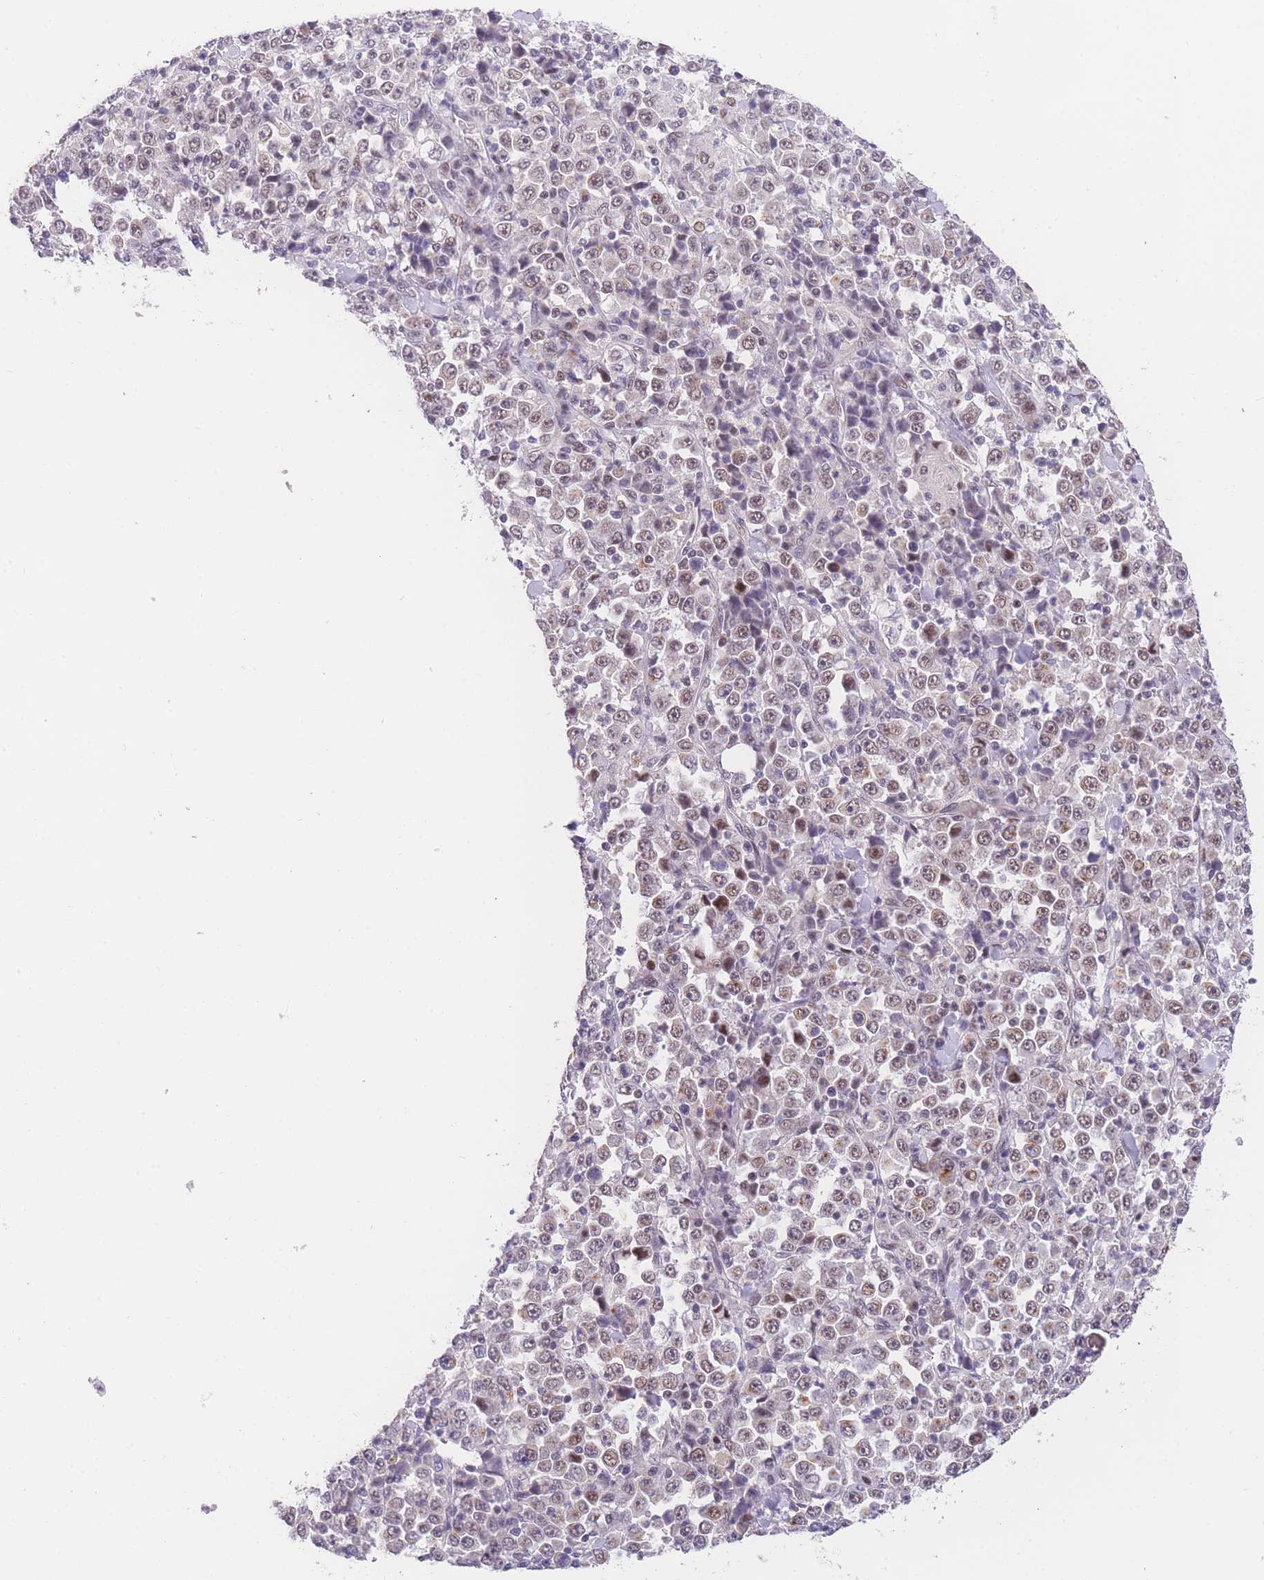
{"staining": {"intensity": "weak", "quantity": ">75%", "location": "nuclear"}, "tissue": "stomach cancer", "cell_type": "Tumor cells", "image_type": "cancer", "snomed": [{"axis": "morphology", "description": "Normal tissue, NOS"}, {"axis": "morphology", "description": "Adenocarcinoma, NOS"}, {"axis": "topography", "description": "Stomach, upper"}, {"axis": "topography", "description": "Stomach"}], "caption": "IHC (DAB) staining of human stomach cancer exhibits weak nuclear protein staining in approximately >75% of tumor cells.", "gene": "SLC35F2", "patient": {"sex": "male", "age": 59}}